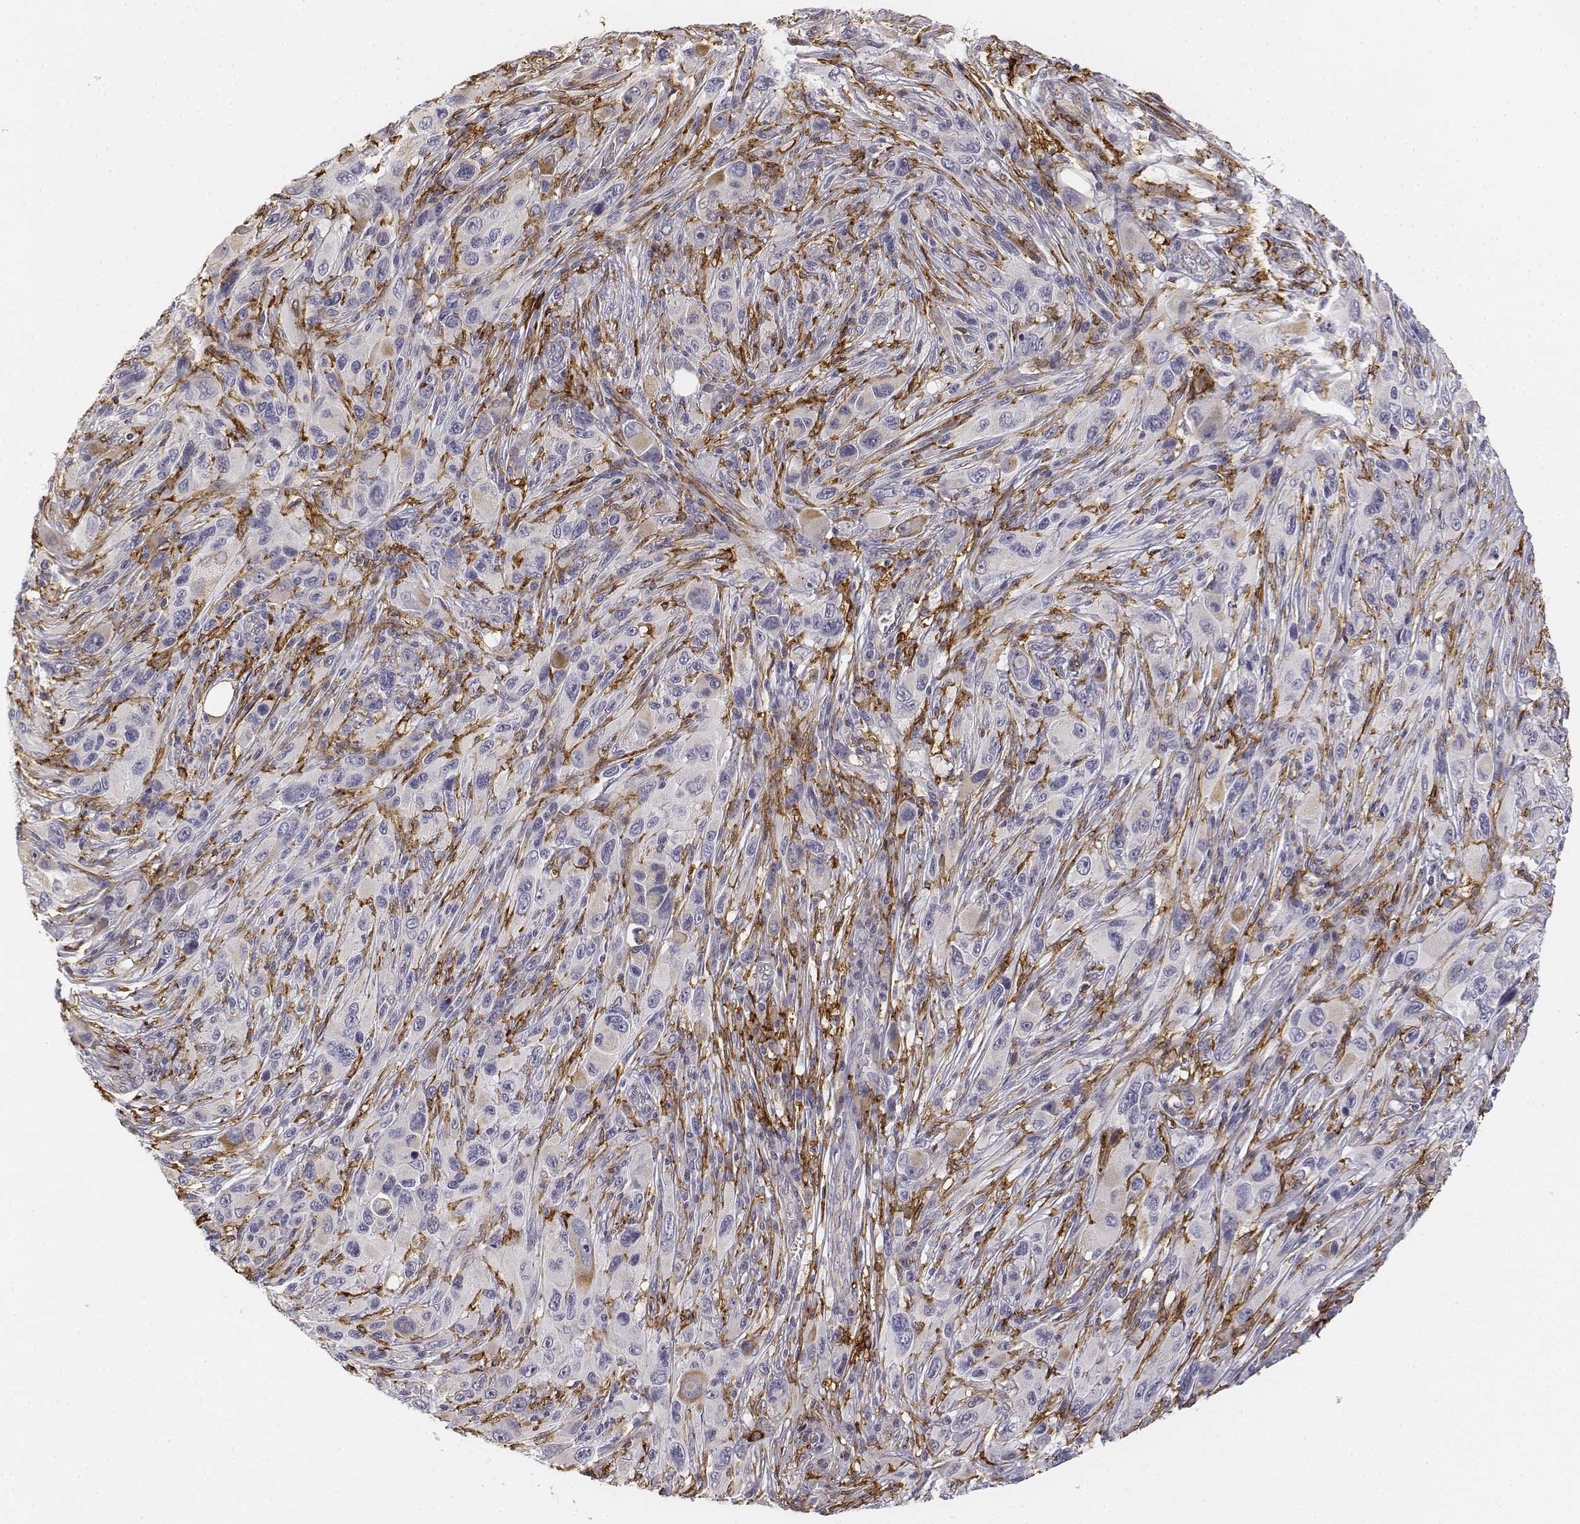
{"staining": {"intensity": "negative", "quantity": "none", "location": "none"}, "tissue": "melanoma", "cell_type": "Tumor cells", "image_type": "cancer", "snomed": [{"axis": "morphology", "description": "Malignant melanoma, NOS"}, {"axis": "topography", "description": "Skin"}], "caption": "Melanoma was stained to show a protein in brown. There is no significant staining in tumor cells.", "gene": "CD14", "patient": {"sex": "male", "age": 53}}